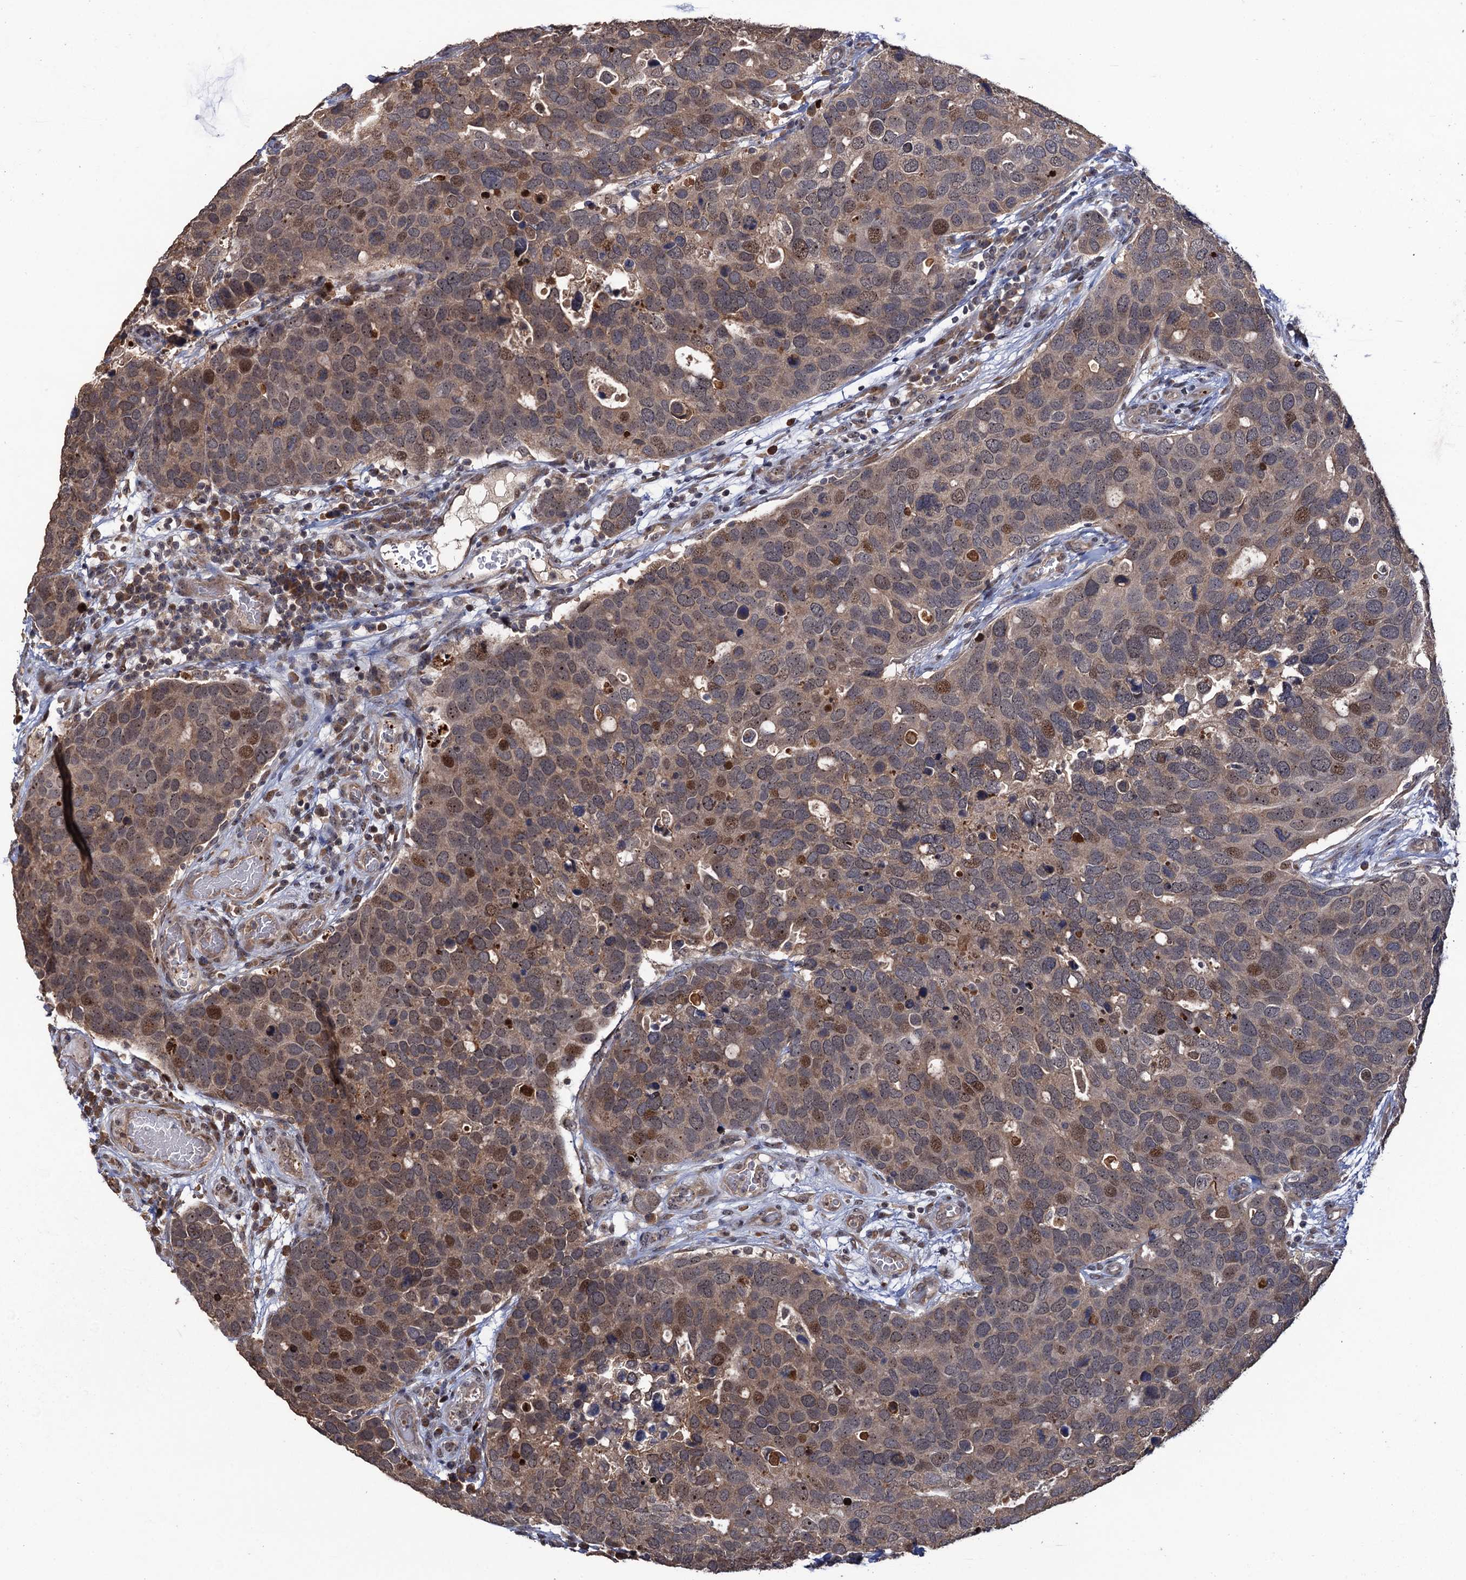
{"staining": {"intensity": "moderate", "quantity": "<25%", "location": "nuclear"}, "tissue": "breast cancer", "cell_type": "Tumor cells", "image_type": "cancer", "snomed": [{"axis": "morphology", "description": "Duct carcinoma"}, {"axis": "topography", "description": "Breast"}], "caption": "IHC photomicrograph of neoplastic tissue: breast cancer (intraductal carcinoma) stained using IHC shows low levels of moderate protein expression localized specifically in the nuclear of tumor cells, appearing as a nuclear brown color.", "gene": "LRRC63", "patient": {"sex": "female", "age": 83}}